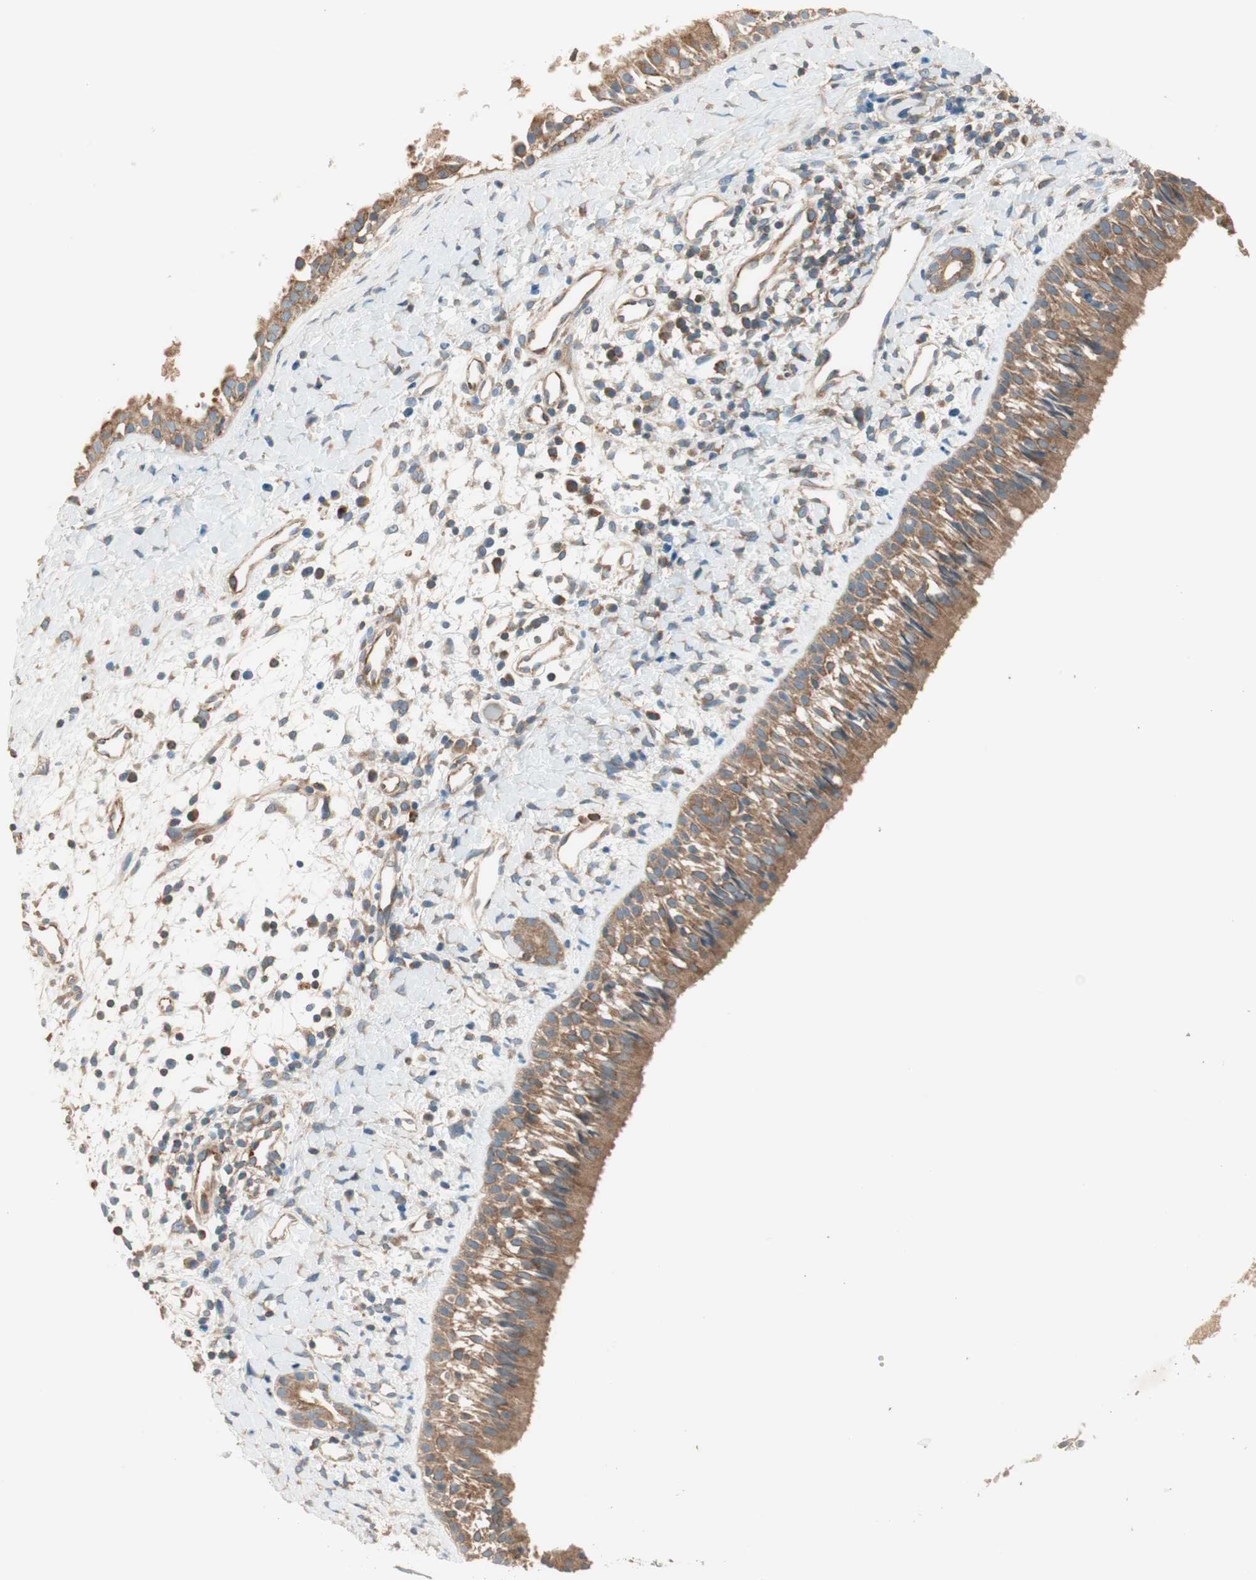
{"staining": {"intensity": "moderate", "quantity": ">75%", "location": "cytoplasmic/membranous"}, "tissue": "nasopharynx", "cell_type": "Respiratory epithelial cells", "image_type": "normal", "snomed": [{"axis": "morphology", "description": "Normal tissue, NOS"}, {"axis": "topography", "description": "Nasopharynx"}], "caption": "Brown immunohistochemical staining in unremarkable human nasopharynx shows moderate cytoplasmic/membranous staining in about >75% of respiratory epithelial cells. (Stains: DAB in brown, nuclei in blue, Microscopy: brightfield microscopy at high magnification).", "gene": "CC2D1A", "patient": {"sex": "male", "age": 22}}